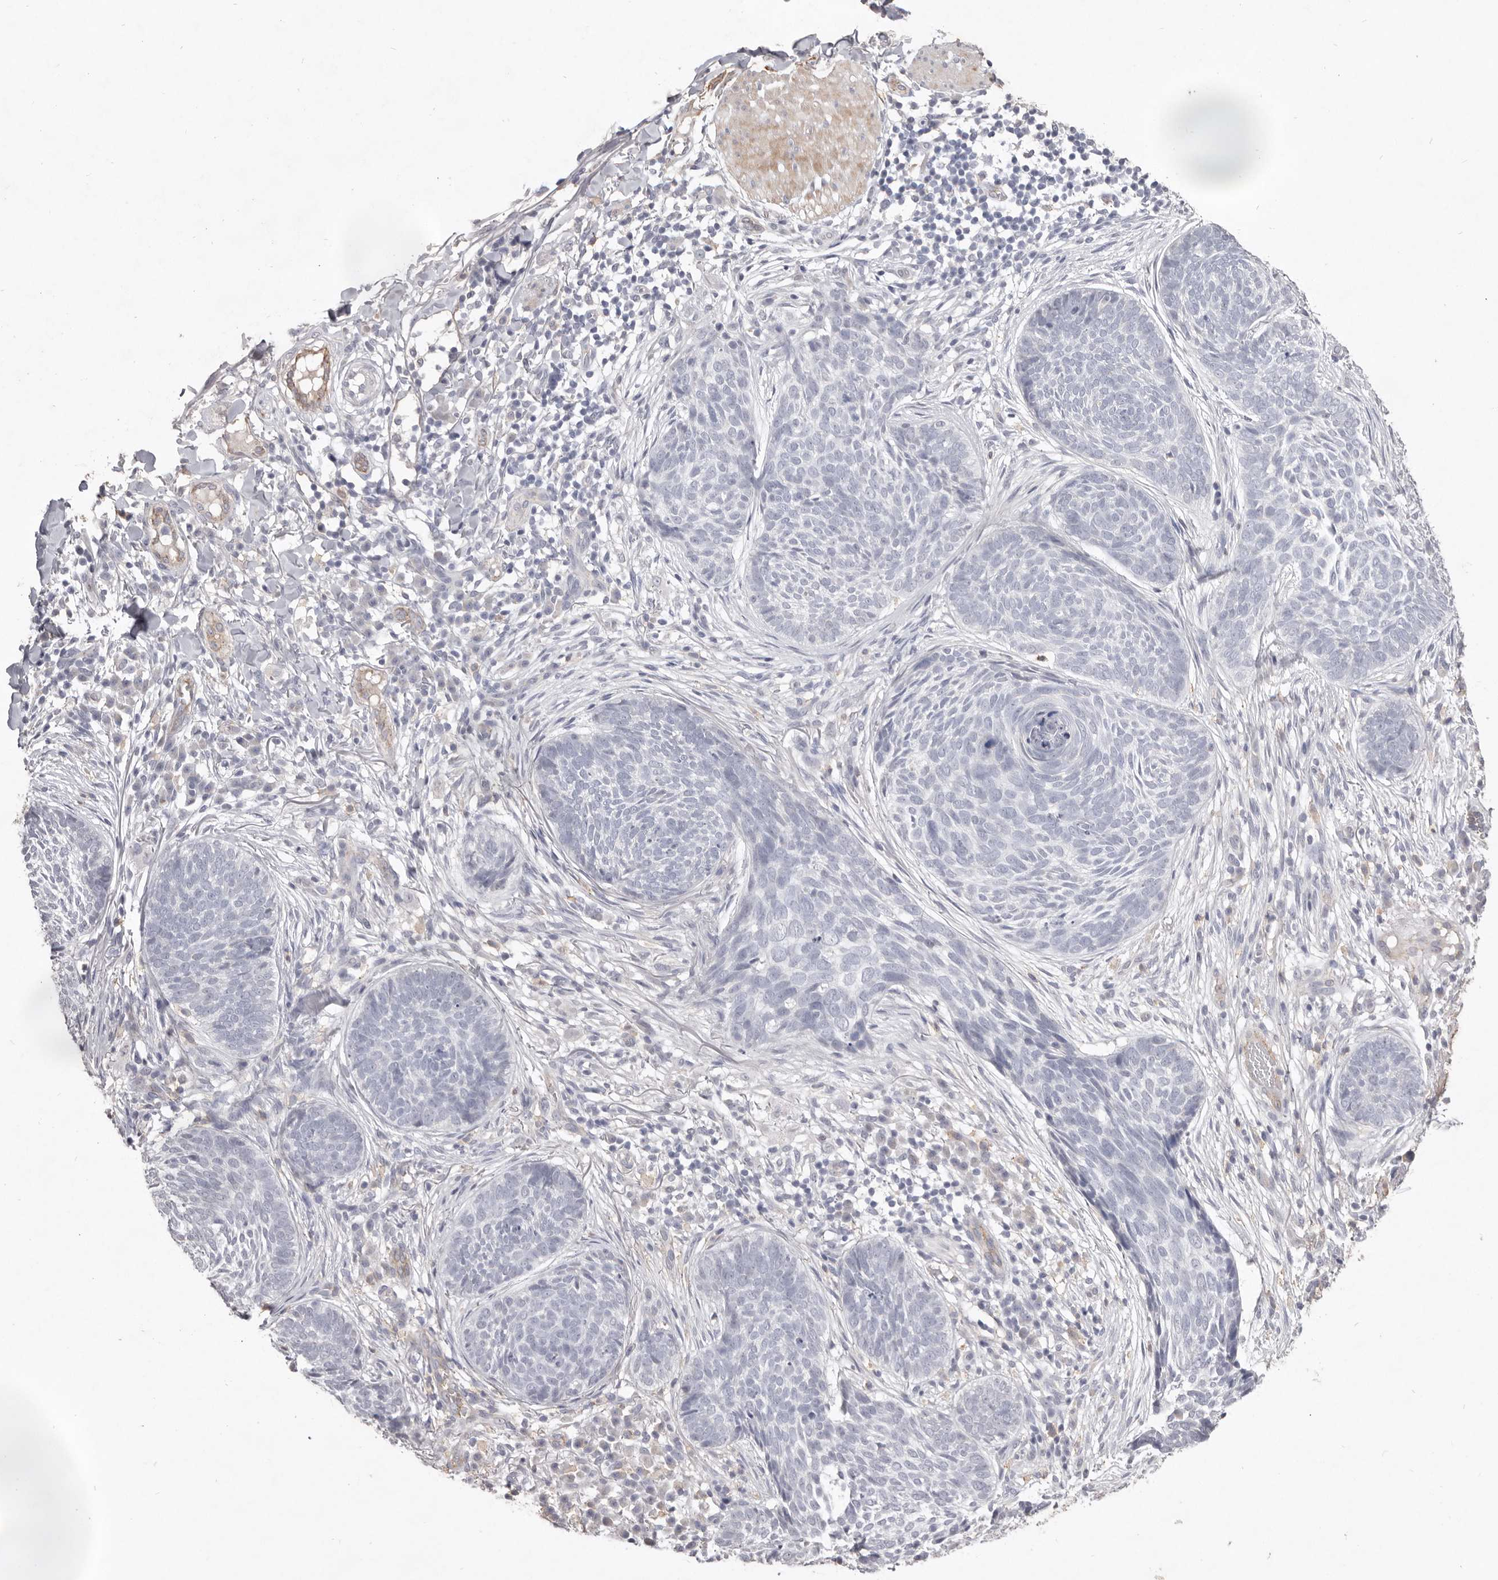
{"staining": {"intensity": "negative", "quantity": "none", "location": "none"}, "tissue": "skin cancer", "cell_type": "Tumor cells", "image_type": "cancer", "snomed": [{"axis": "morphology", "description": "Basal cell carcinoma"}, {"axis": "topography", "description": "Skin"}], "caption": "Protein analysis of skin cancer (basal cell carcinoma) exhibits no significant expression in tumor cells.", "gene": "ZYG11B", "patient": {"sex": "female", "age": 64}}